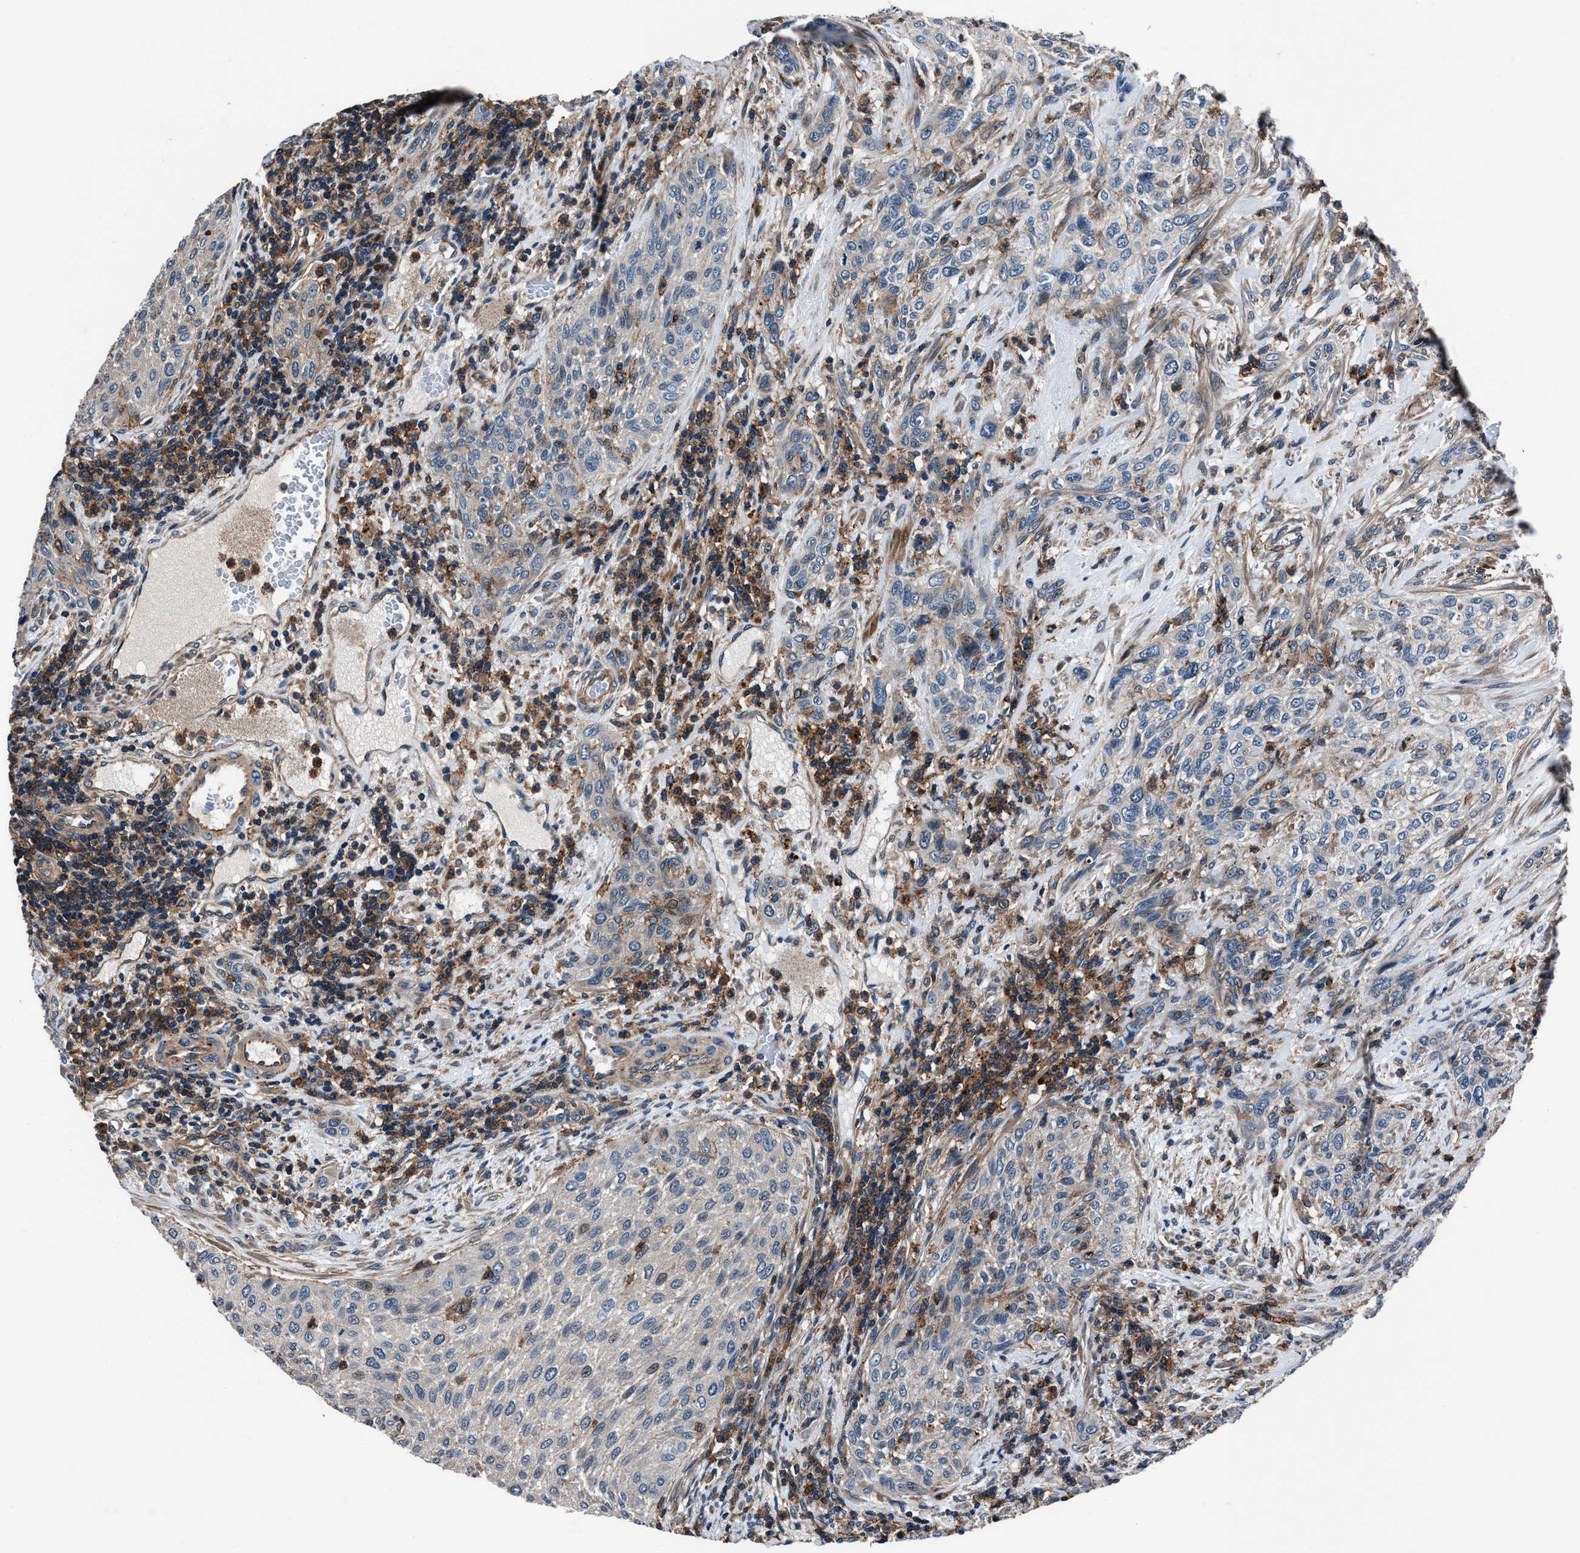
{"staining": {"intensity": "weak", "quantity": "<25%", "location": "cytoplasmic/membranous,nuclear"}, "tissue": "urothelial cancer", "cell_type": "Tumor cells", "image_type": "cancer", "snomed": [{"axis": "morphology", "description": "Urothelial carcinoma, Low grade"}, {"axis": "morphology", "description": "Urothelial carcinoma, High grade"}, {"axis": "topography", "description": "Urinary bladder"}], "caption": "A photomicrograph of human urothelial cancer is negative for staining in tumor cells.", "gene": "MFSD11", "patient": {"sex": "male", "age": 35}}